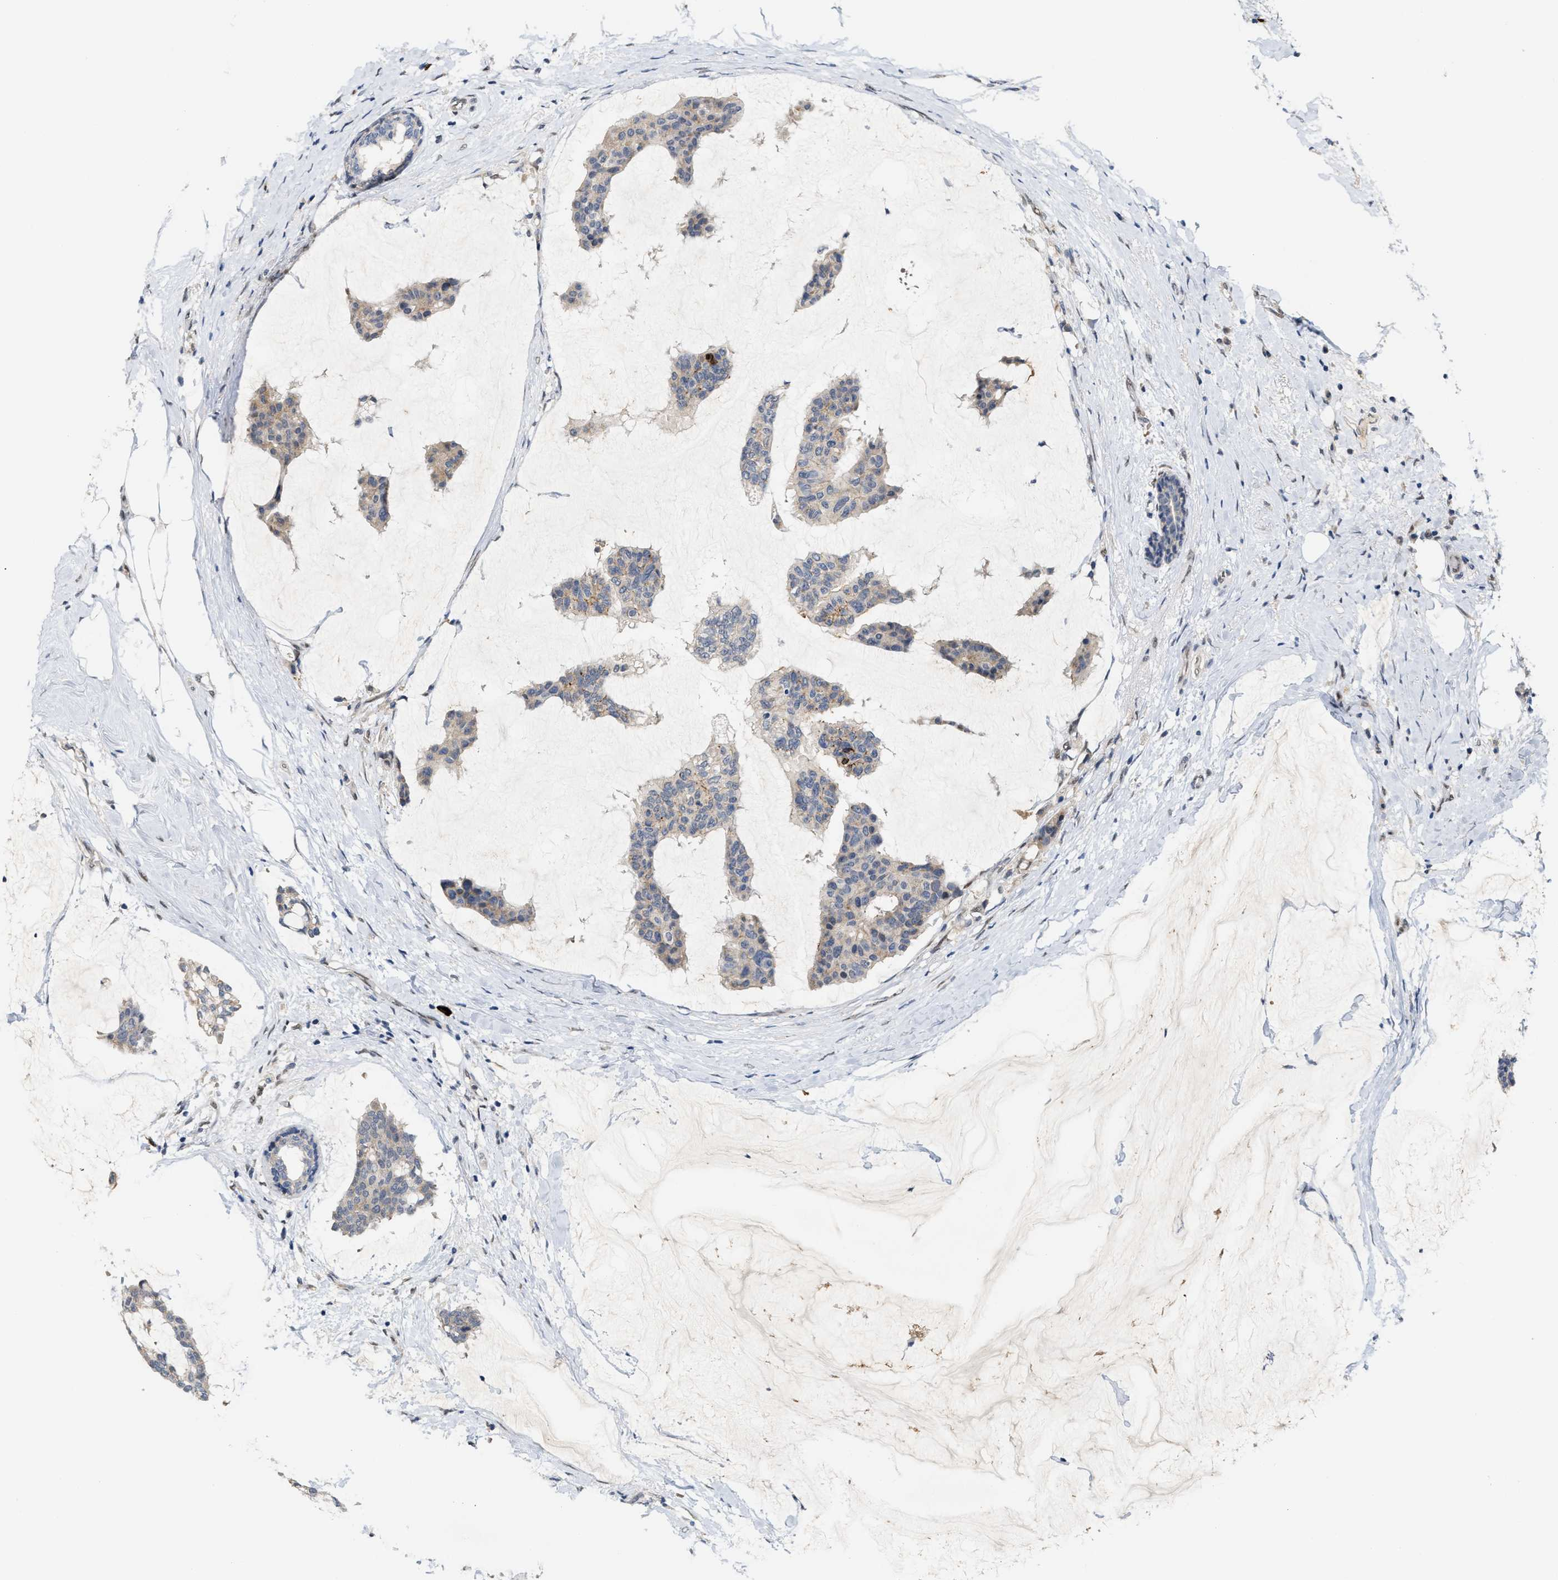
{"staining": {"intensity": "weak", "quantity": "<25%", "location": "cytoplasmic/membranous"}, "tissue": "breast cancer", "cell_type": "Tumor cells", "image_type": "cancer", "snomed": [{"axis": "morphology", "description": "Duct carcinoma"}, {"axis": "topography", "description": "Breast"}], "caption": "A histopathology image of breast invasive ductal carcinoma stained for a protein reveals no brown staining in tumor cells.", "gene": "TCF4", "patient": {"sex": "female", "age": 93}}